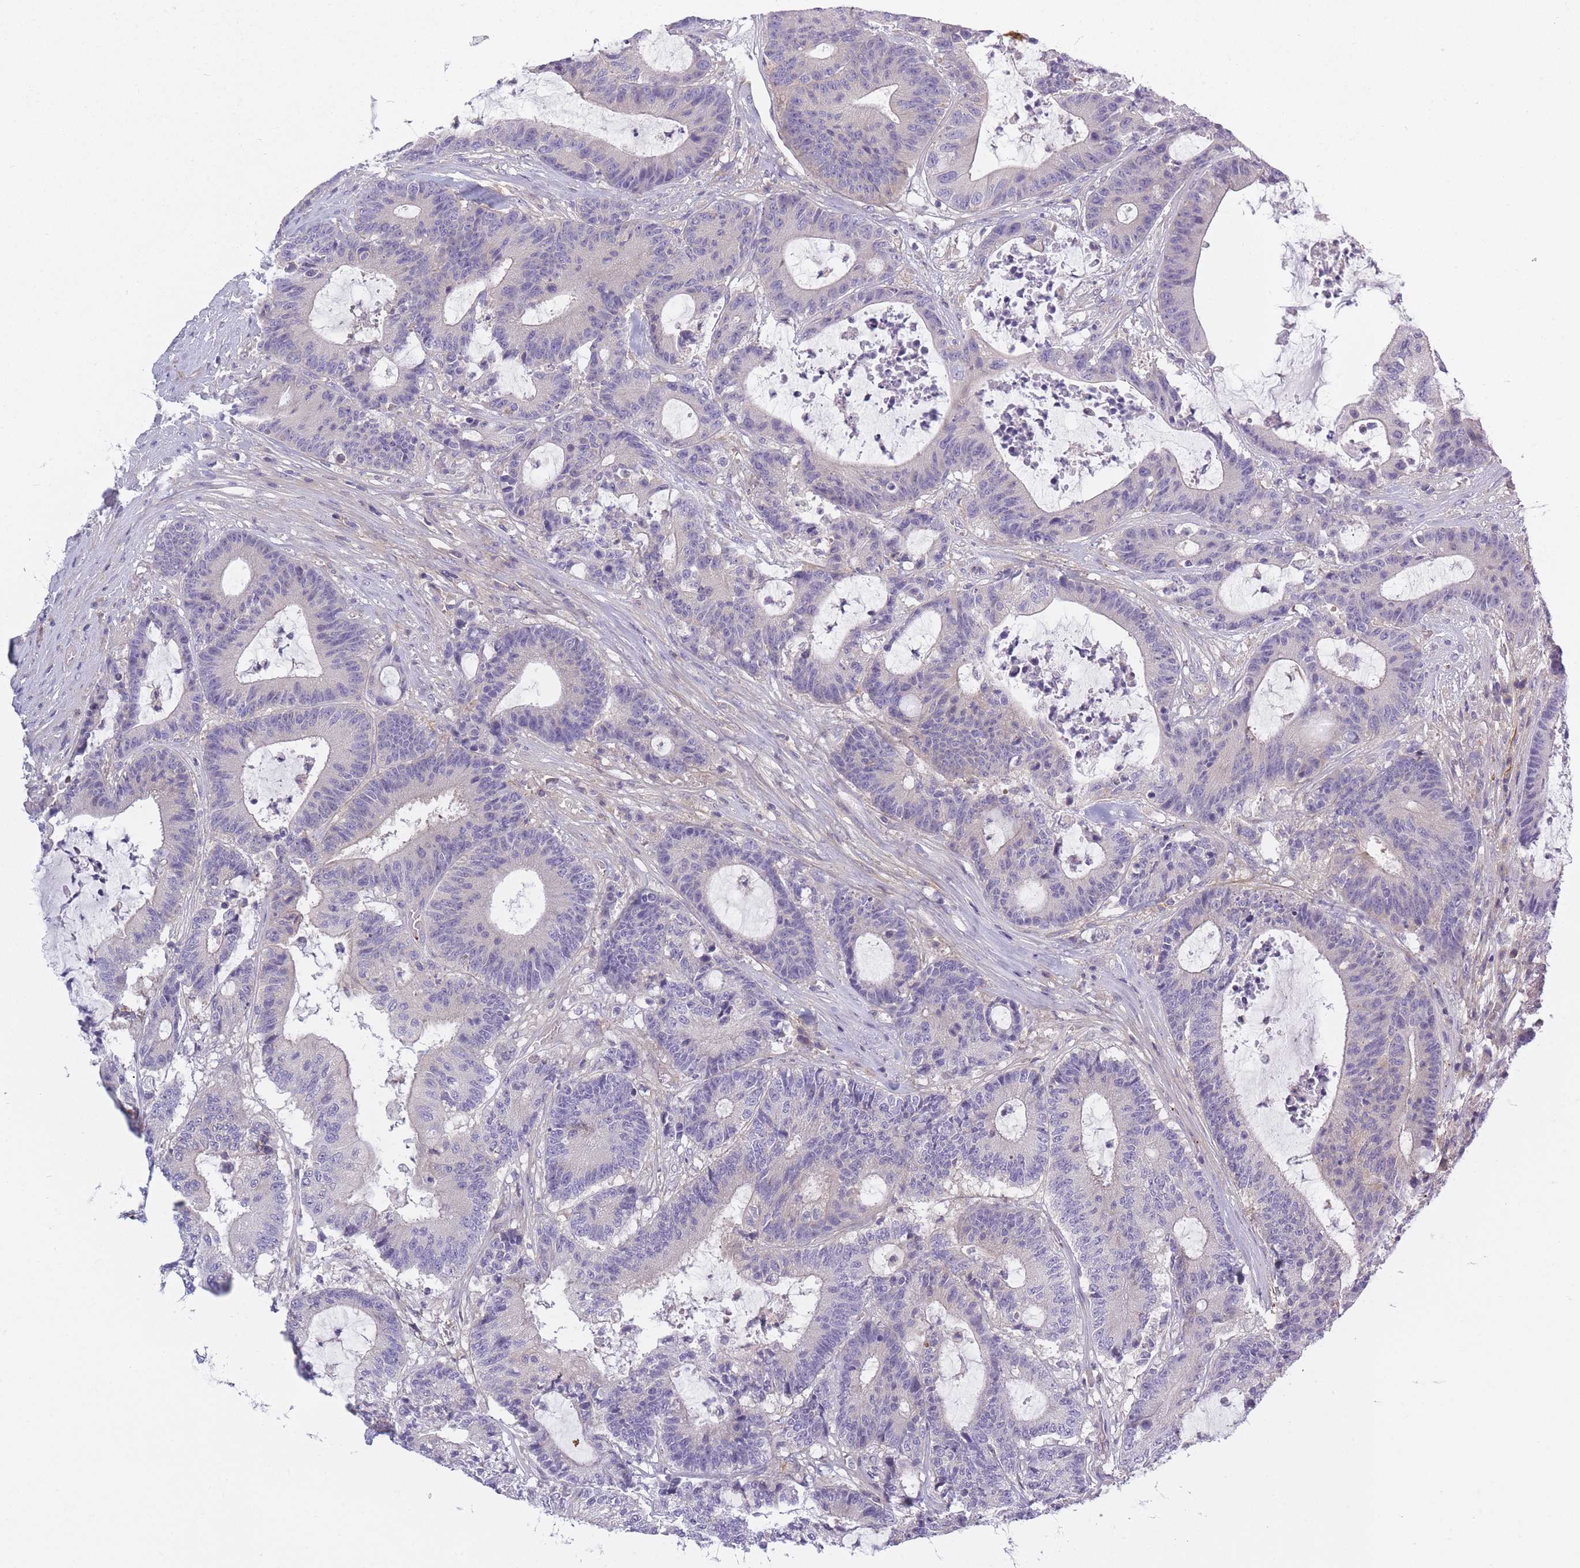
{"staining": {"intensity": "negative", "quantity": "none", "location": "none"}, "tissue": "colorectal cancer", "cell_type": "Tumor cells", "image_type": "cancer", "snomed": [{"axis": "morphology", "description": "Adenocarcinoma, NOS"}, {"axis": "topography", "description": "Colon"}], "caption": "Tumor cells are negative for protein expression in human adenocarcinoma (colorectal). (Brightfield microscopy of DAB immunohistochemistry at high magnification).", "gene": "AP3M2", "patient": {"sex": "female", "age": 84}}